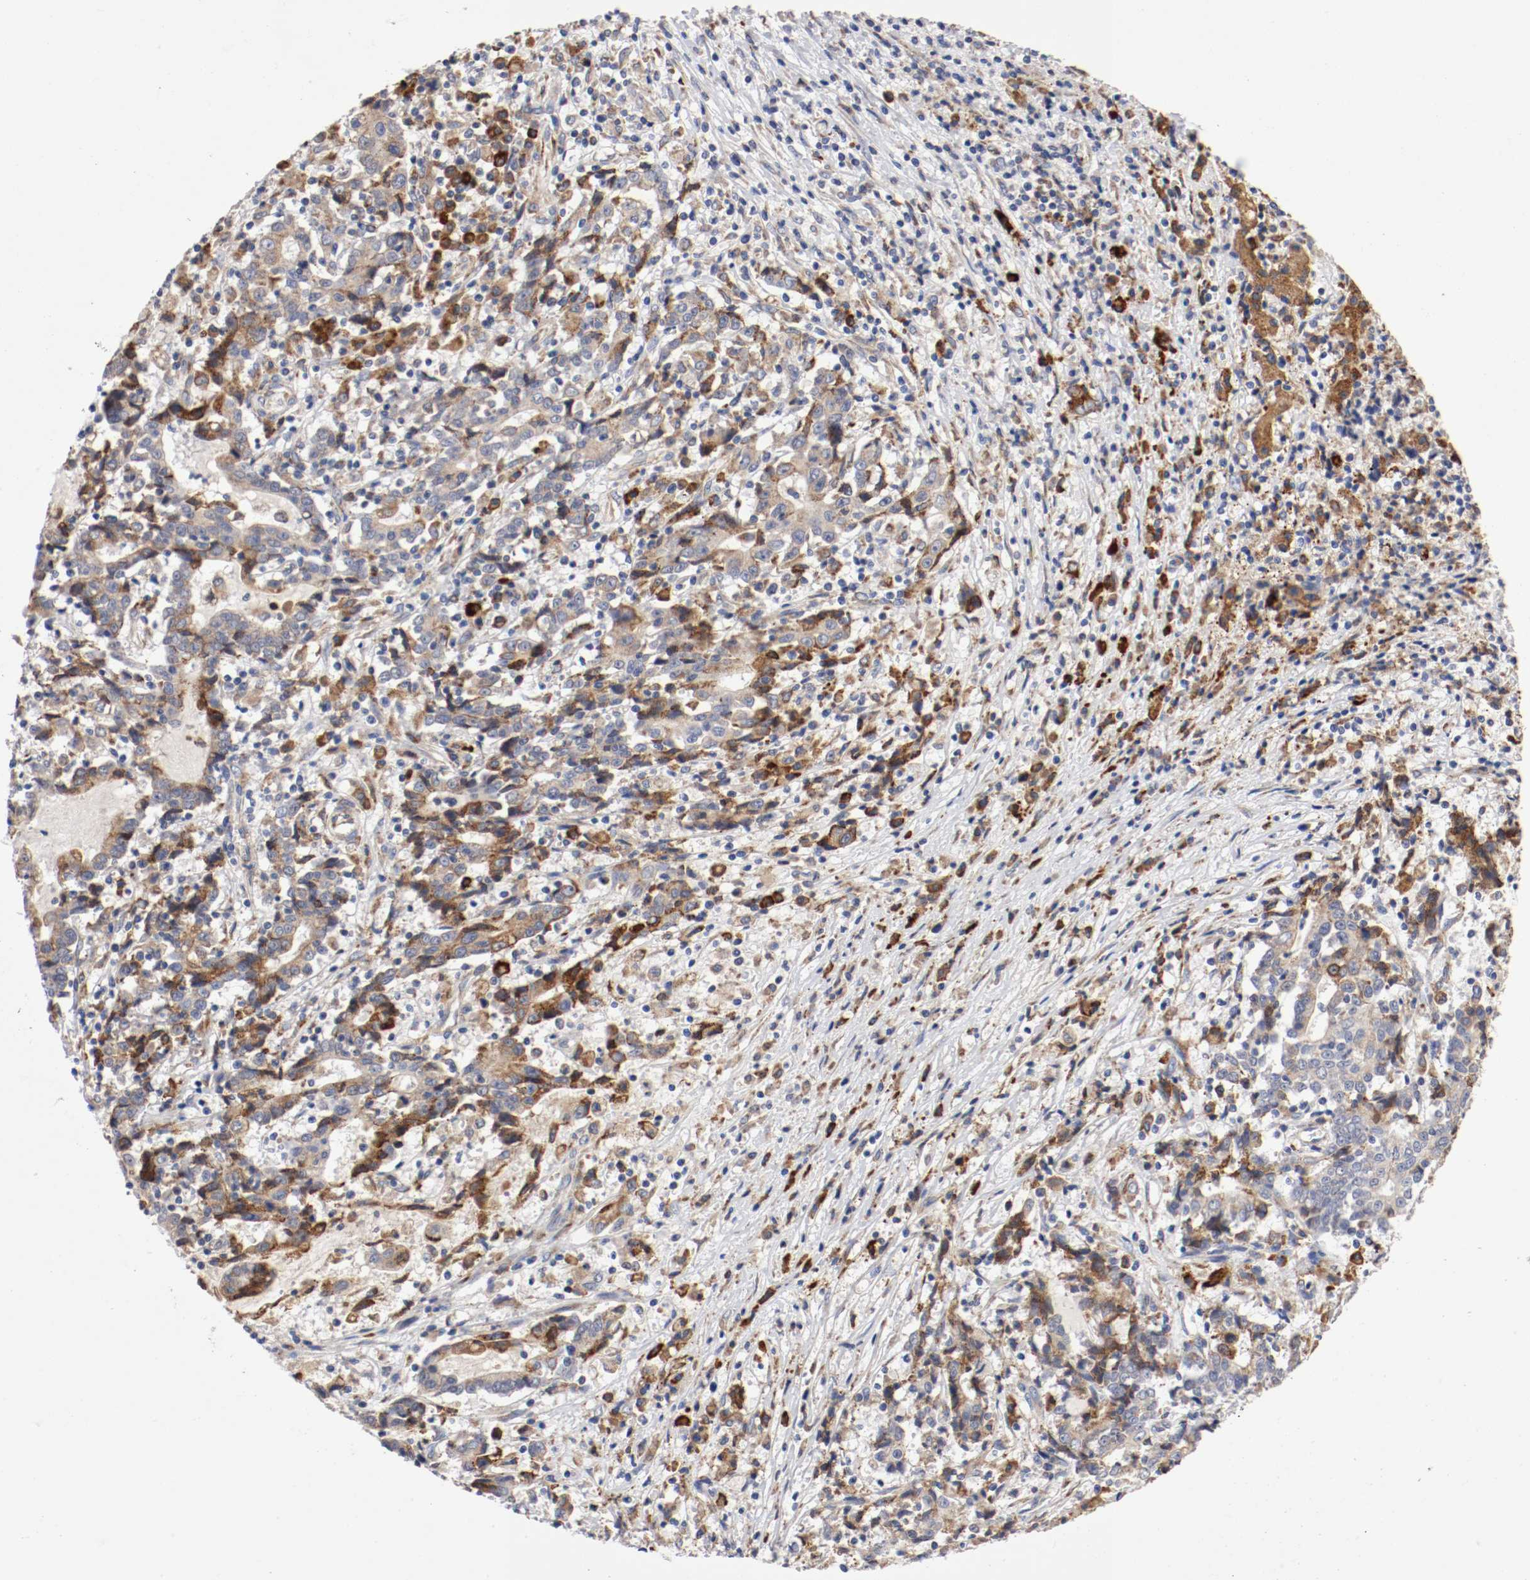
{"staining": {"intensity": "moderate", "quantity": "25%-75%", "location": "cytoplasmic/membranous"}, "tissue": "liver cancer", "cell_type": "Tumor cells", "image_type": "cancer", "snomed": [{"axis": "morphology", "description": "Cholangiocarcinoma"}, {"axis": "topography", "description": "Liver"}], "caption": "Tumor cells show medium levels of moderate cytoplasmic/membranous positivity in approximately 25%-75% of cells in cholangiocarcinoma (liver).", "gene": "TRAF2", "patient": {"sex": "male", "age": 57}}